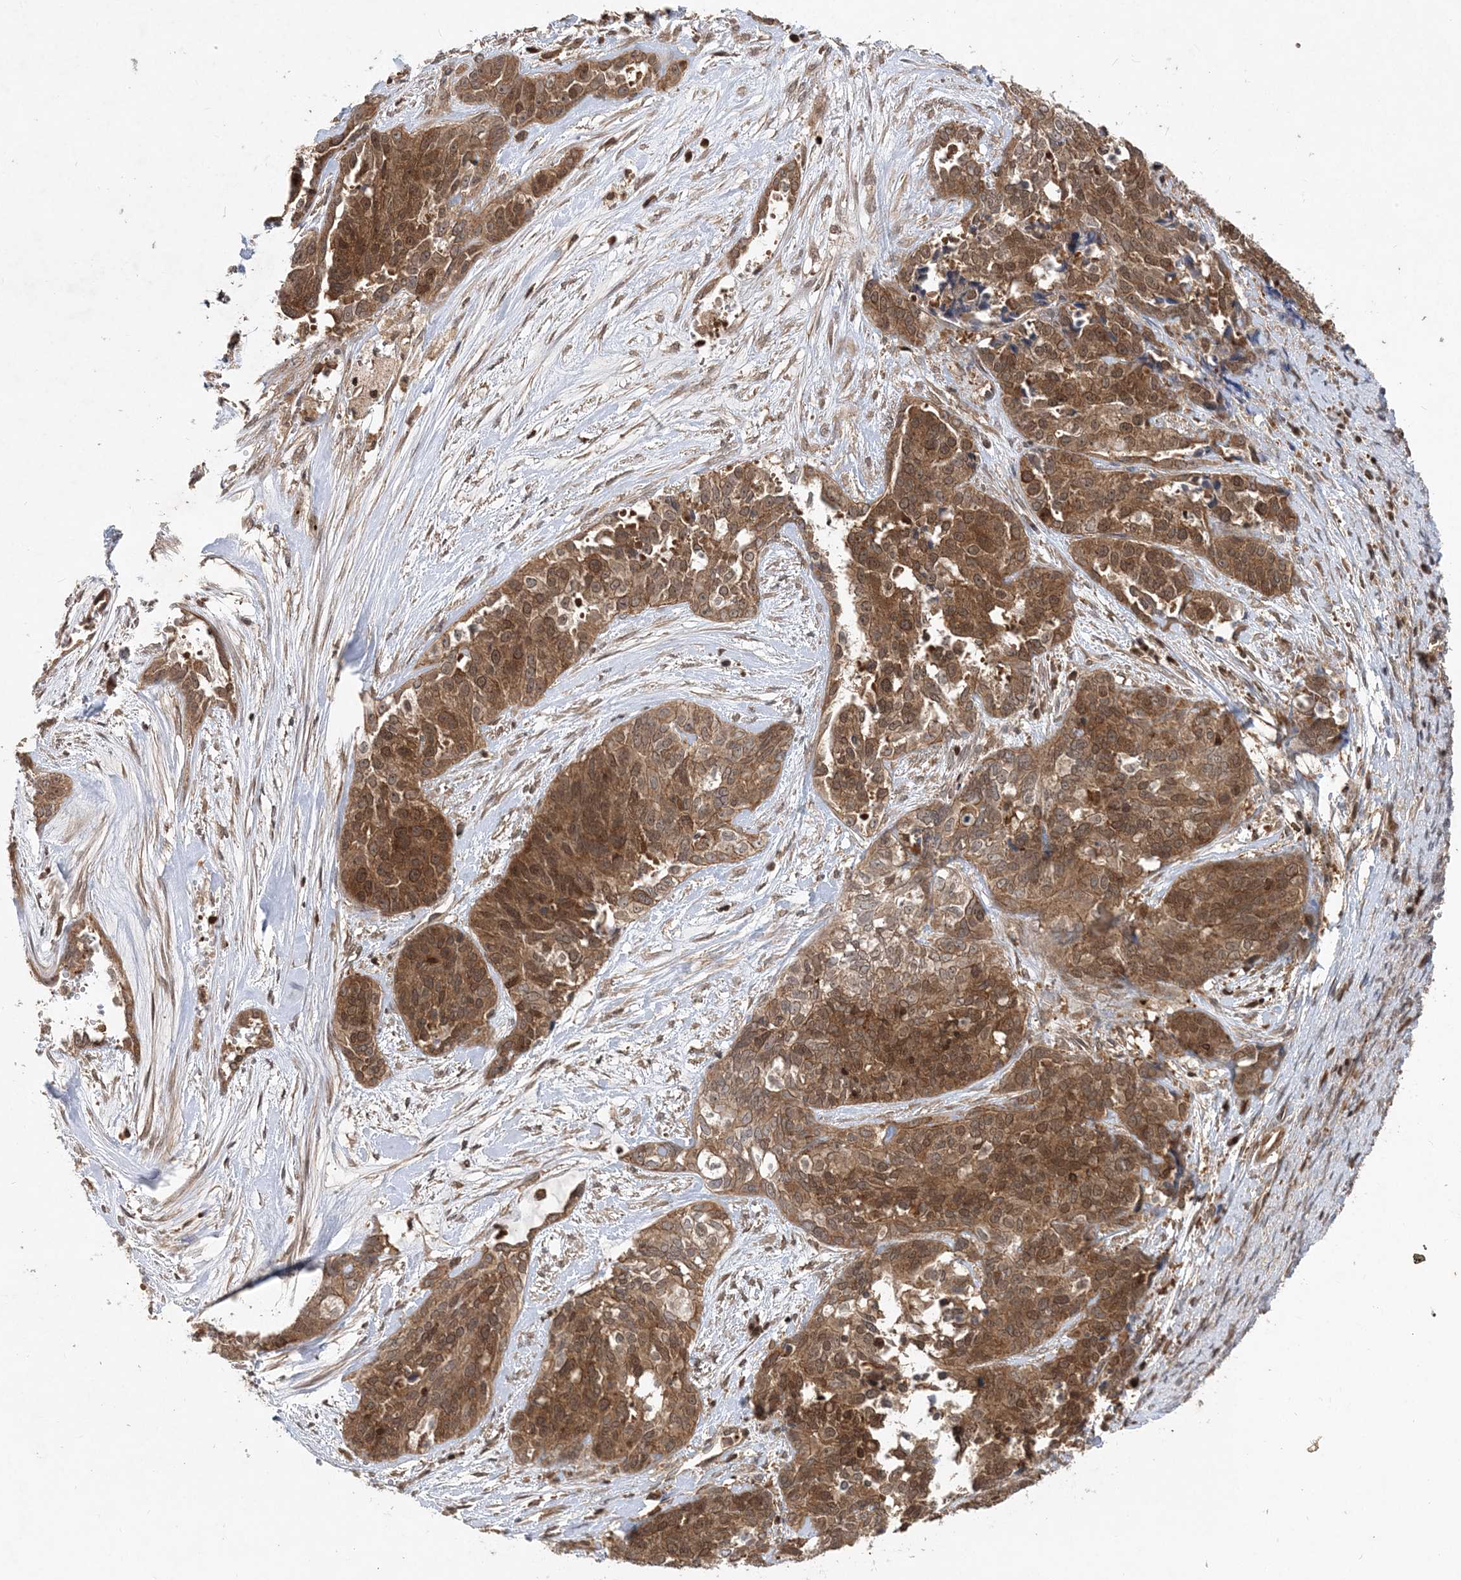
{"staining": {"intensity": "moderate", "quantity": ">75%", "location": "cytoplasmic/membranous,nuclear"}, "tissue": "ovarian cancer", "cell_type": "Tumor cells", "image_type": "cancer", "snomed": [{"axis": "morphology", "description": "Cystadenocarcinoma, serous, NOS"}, {"axis": "topography", "description": "Ovary"}], "caption": "The immunohistochemical stain highlights moderate cytoplasmic/membranous and nuclear expression in tumor cells of ovarian cancer tissue. The protein is stained brown, and the nuclei are stained in blue (DAB (3,3'-diaminobenzidine) IHC with brightfield microscopy, high magnification).", "gene": "ACYP1", "patient": {"sex": "female", "age": 44}}